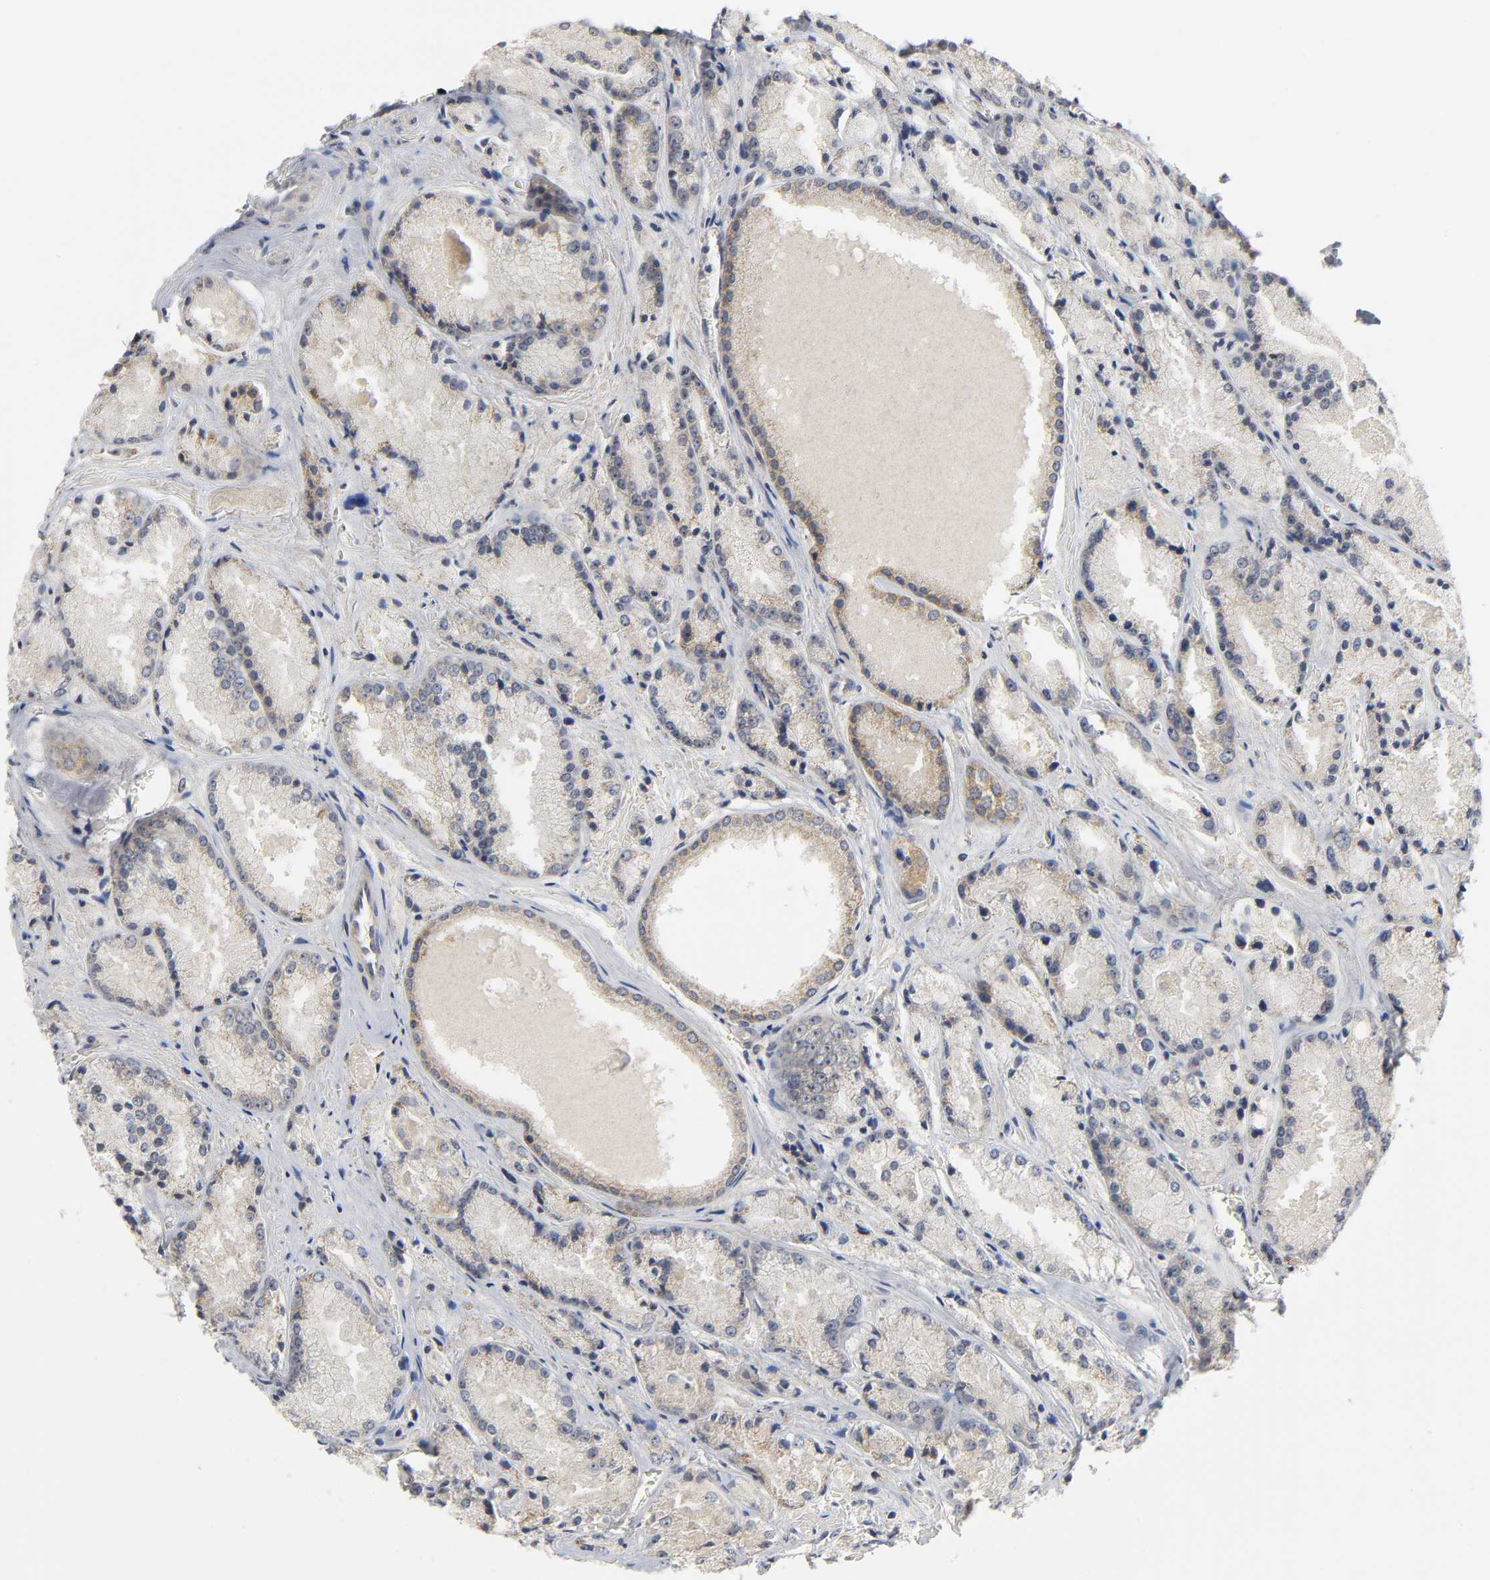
{"staining": {"intensity": "weak", "quantity": ">75%", "location": "cytoplasmic/membranous"}, "tissue": "prostate cancer", "cell_type": "Tumor cells", "image_type": "cancer", "snomed": [{"axis": "morphology", "description": "Adenocarcinoma, Low grade"}, {"axis": "topography", "description": "Prostate"}], "caption": "This photomicrograph shows immunohistochemistry staining of human prostate cancer, with low weak cytoplasmic/membranous staining in approximately >75% of tumor cells.", "gene": "NRP1", "patient": {"sex": "male", "age": 64}}